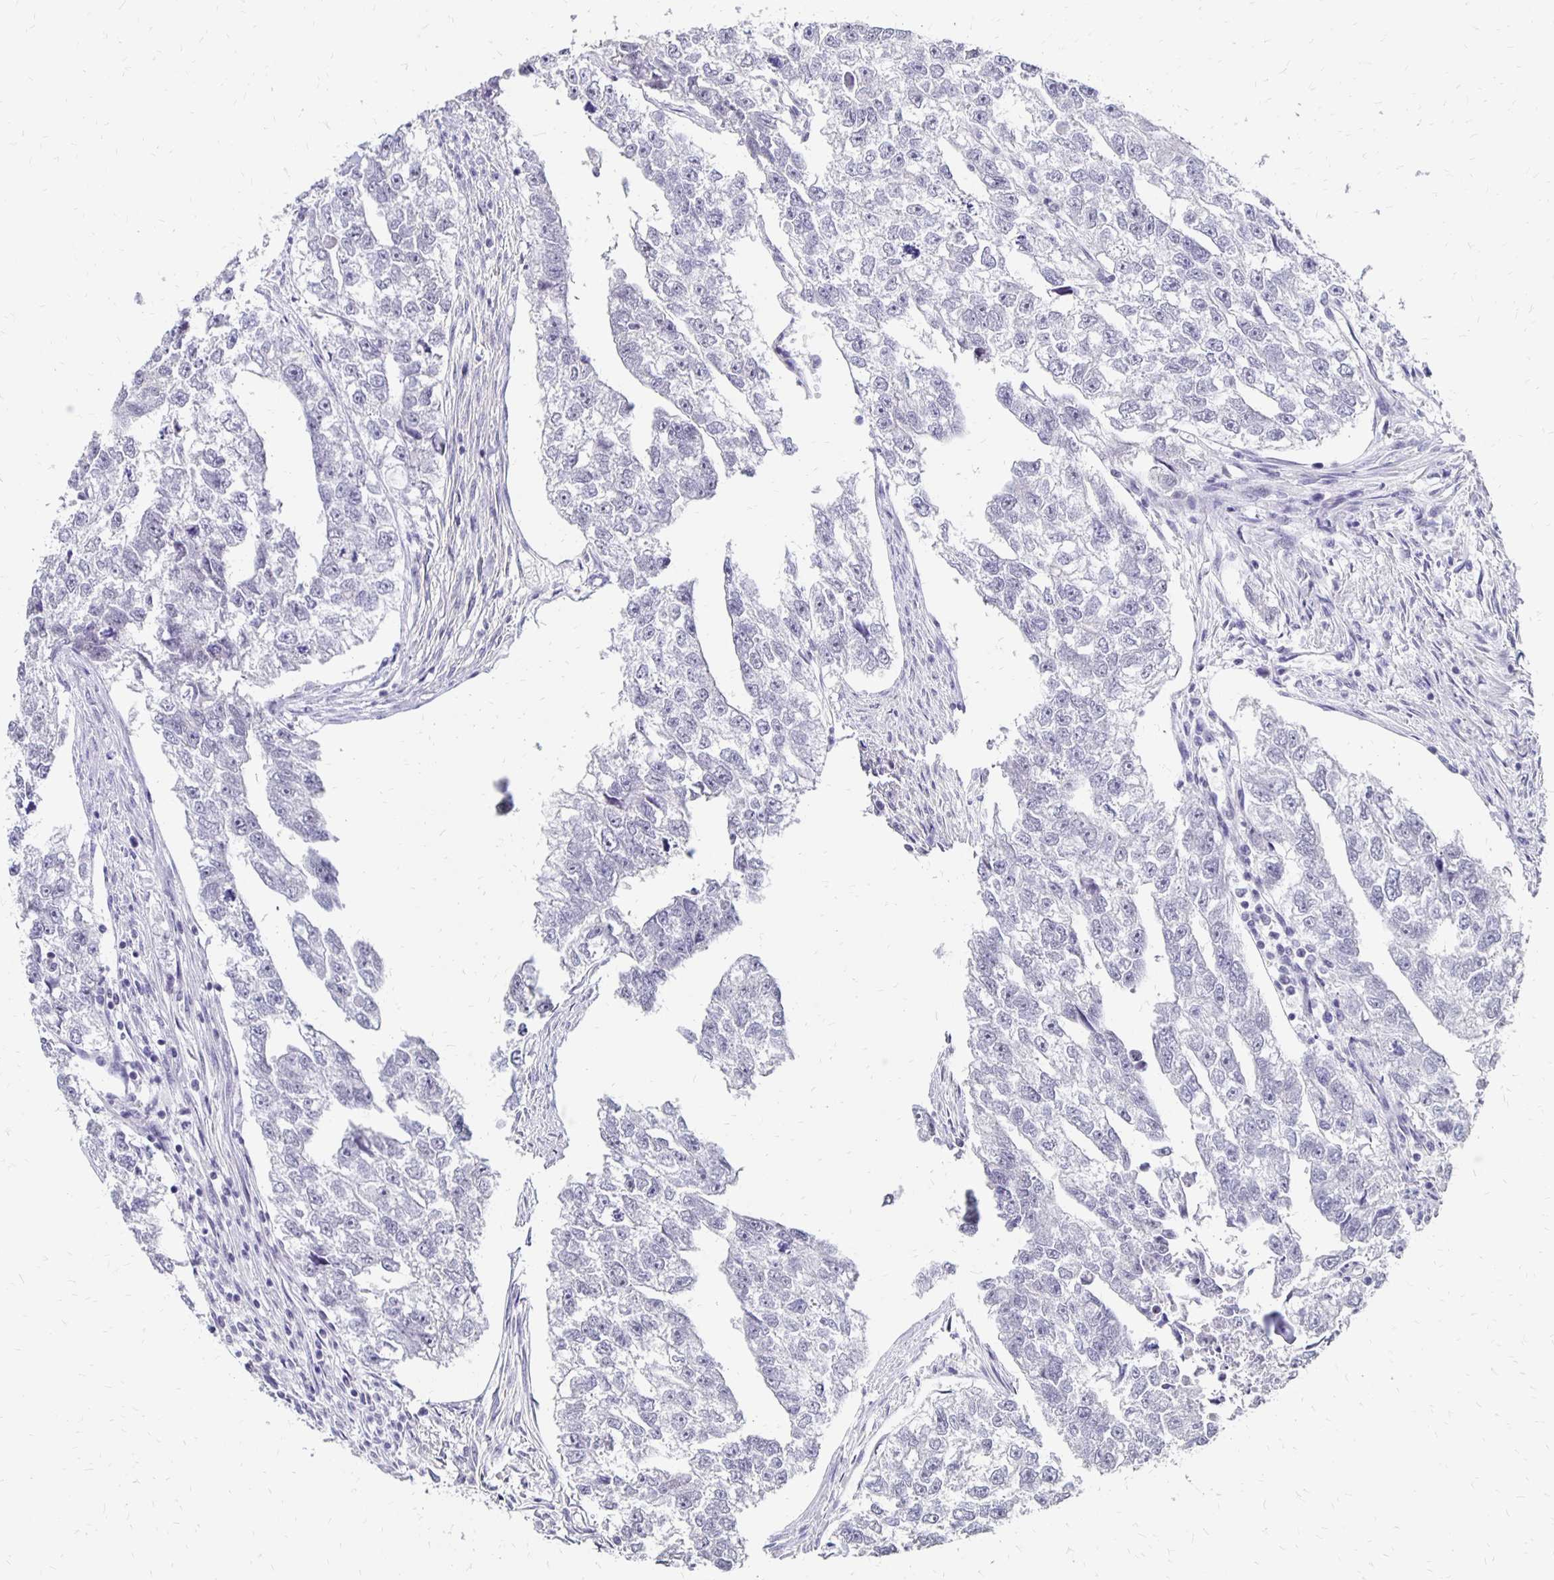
{"staining": {"intensity": "negative", "quantity": "none", "location": "none"}, "tissue": "testis cancer", "cell_type": "Tumor cells", "image_type": "cancer", "snomed": [{"axis": "morphology", "description": "Carcinoma, Embryonal, NOS"}, {"axis": "morphology", "description": "Teratoma, malignant, NOS"}, {"axis": "topography", "description": "Testis"}], "caption": "A high-resolution micrograph shows immunohistochemistry (IHC) staining of testis cancer, which exhibits no significant positivity in tumor cells.", "gene": "ATOSB", "patient": {"sex": "male", "age": 44}}